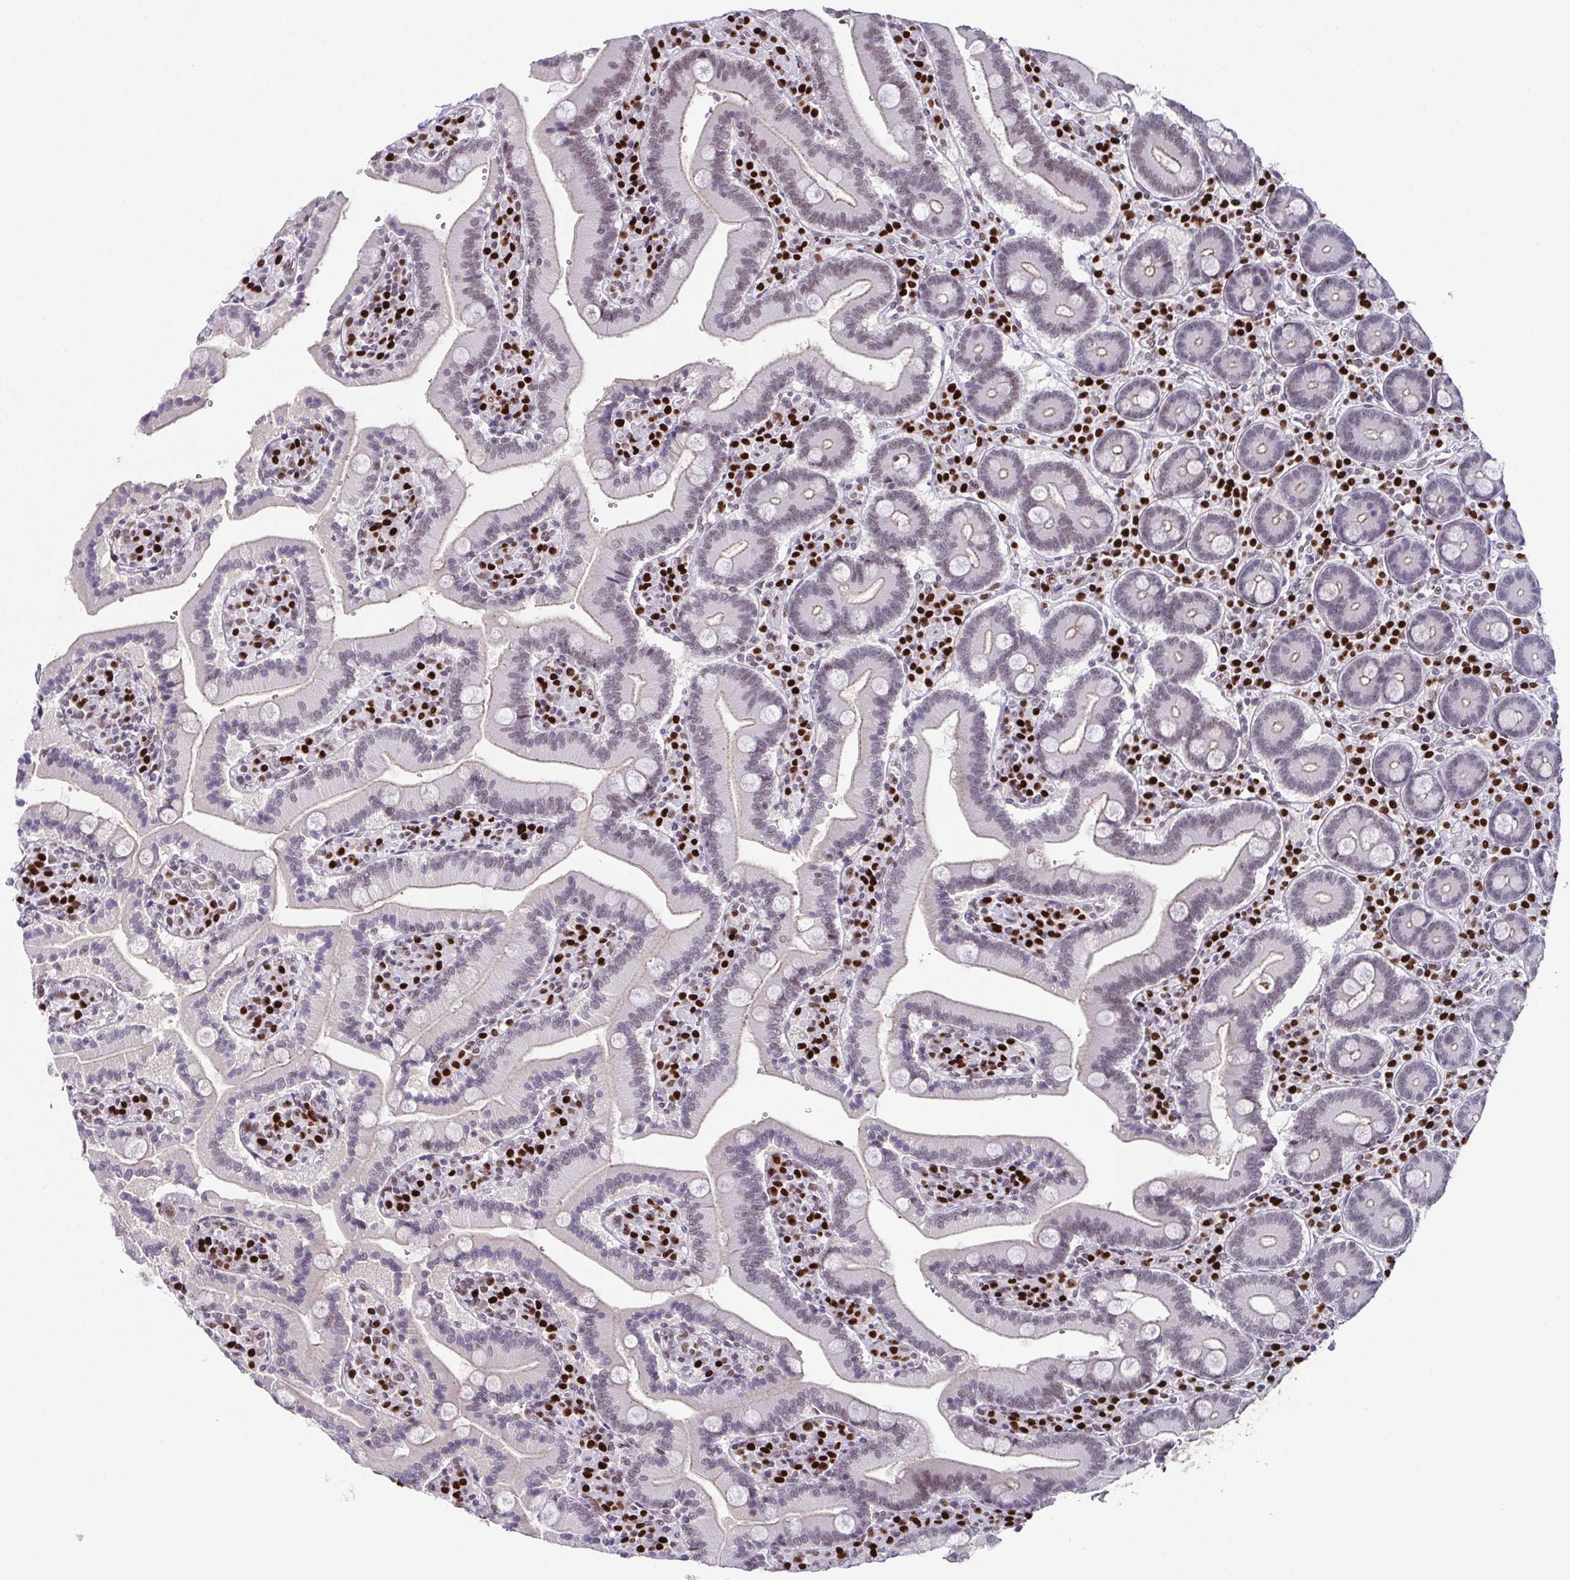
{"staining": {"intensity": "moderate", "quantity": "25%-75%", "location": "nuclear"}, "tissue": "duodenum", "cell_type": "Glandular cells", "image_type": "normal", "snomed": [{"axis": "morphology", "description": "Normal tissue, NOS"}, {"axis": "topography", "description": "Duodenum"}], "caption": "This is an image of immunohistochemistry (IHC) staining of benign duodenum, which shows moderate positivity in the nuclear of glandular cells.", "gene": "RB1", "patient": {"sex": "female", "age": 62}}